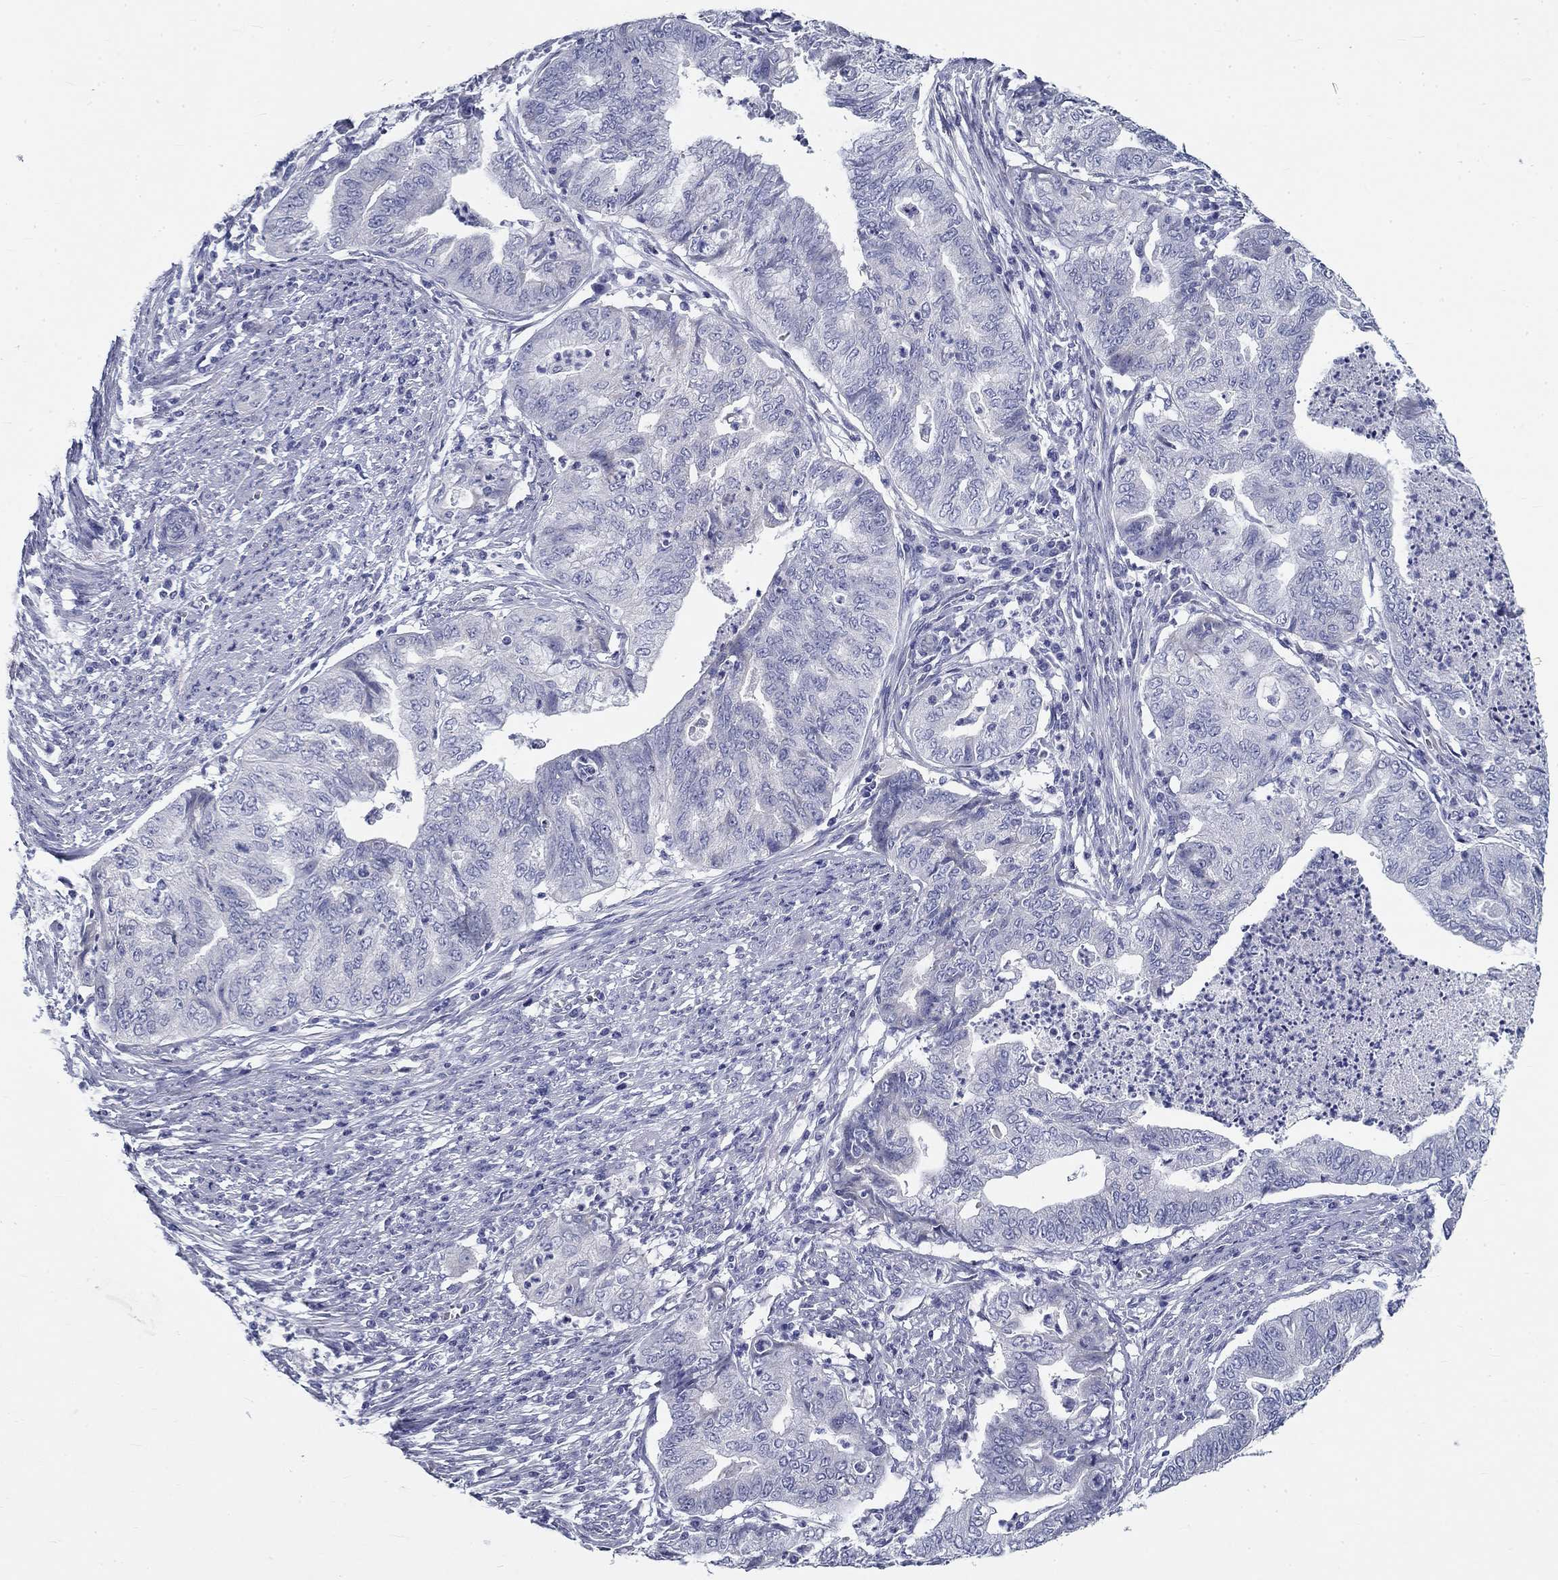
{"staining": {"intensity": "negative", "quantity": "none", "location": "none"}, "tissue": "endometrial cancer", "cell_type": "Tumor cells", "image_type": "cancer", "snomed": [{"axis": "morphology", "description": "Adenocarcinoma, NOS"}, {"axis": "topography", "description": "Endometrium"}], "caption": "An immunohistochemistry micrograph of endometrial cancer is shown. There is no staining in tumor cells of endometrial cancer.", "gene": "GALNTL5", "patient": {"sex": "female", "age": 79}}